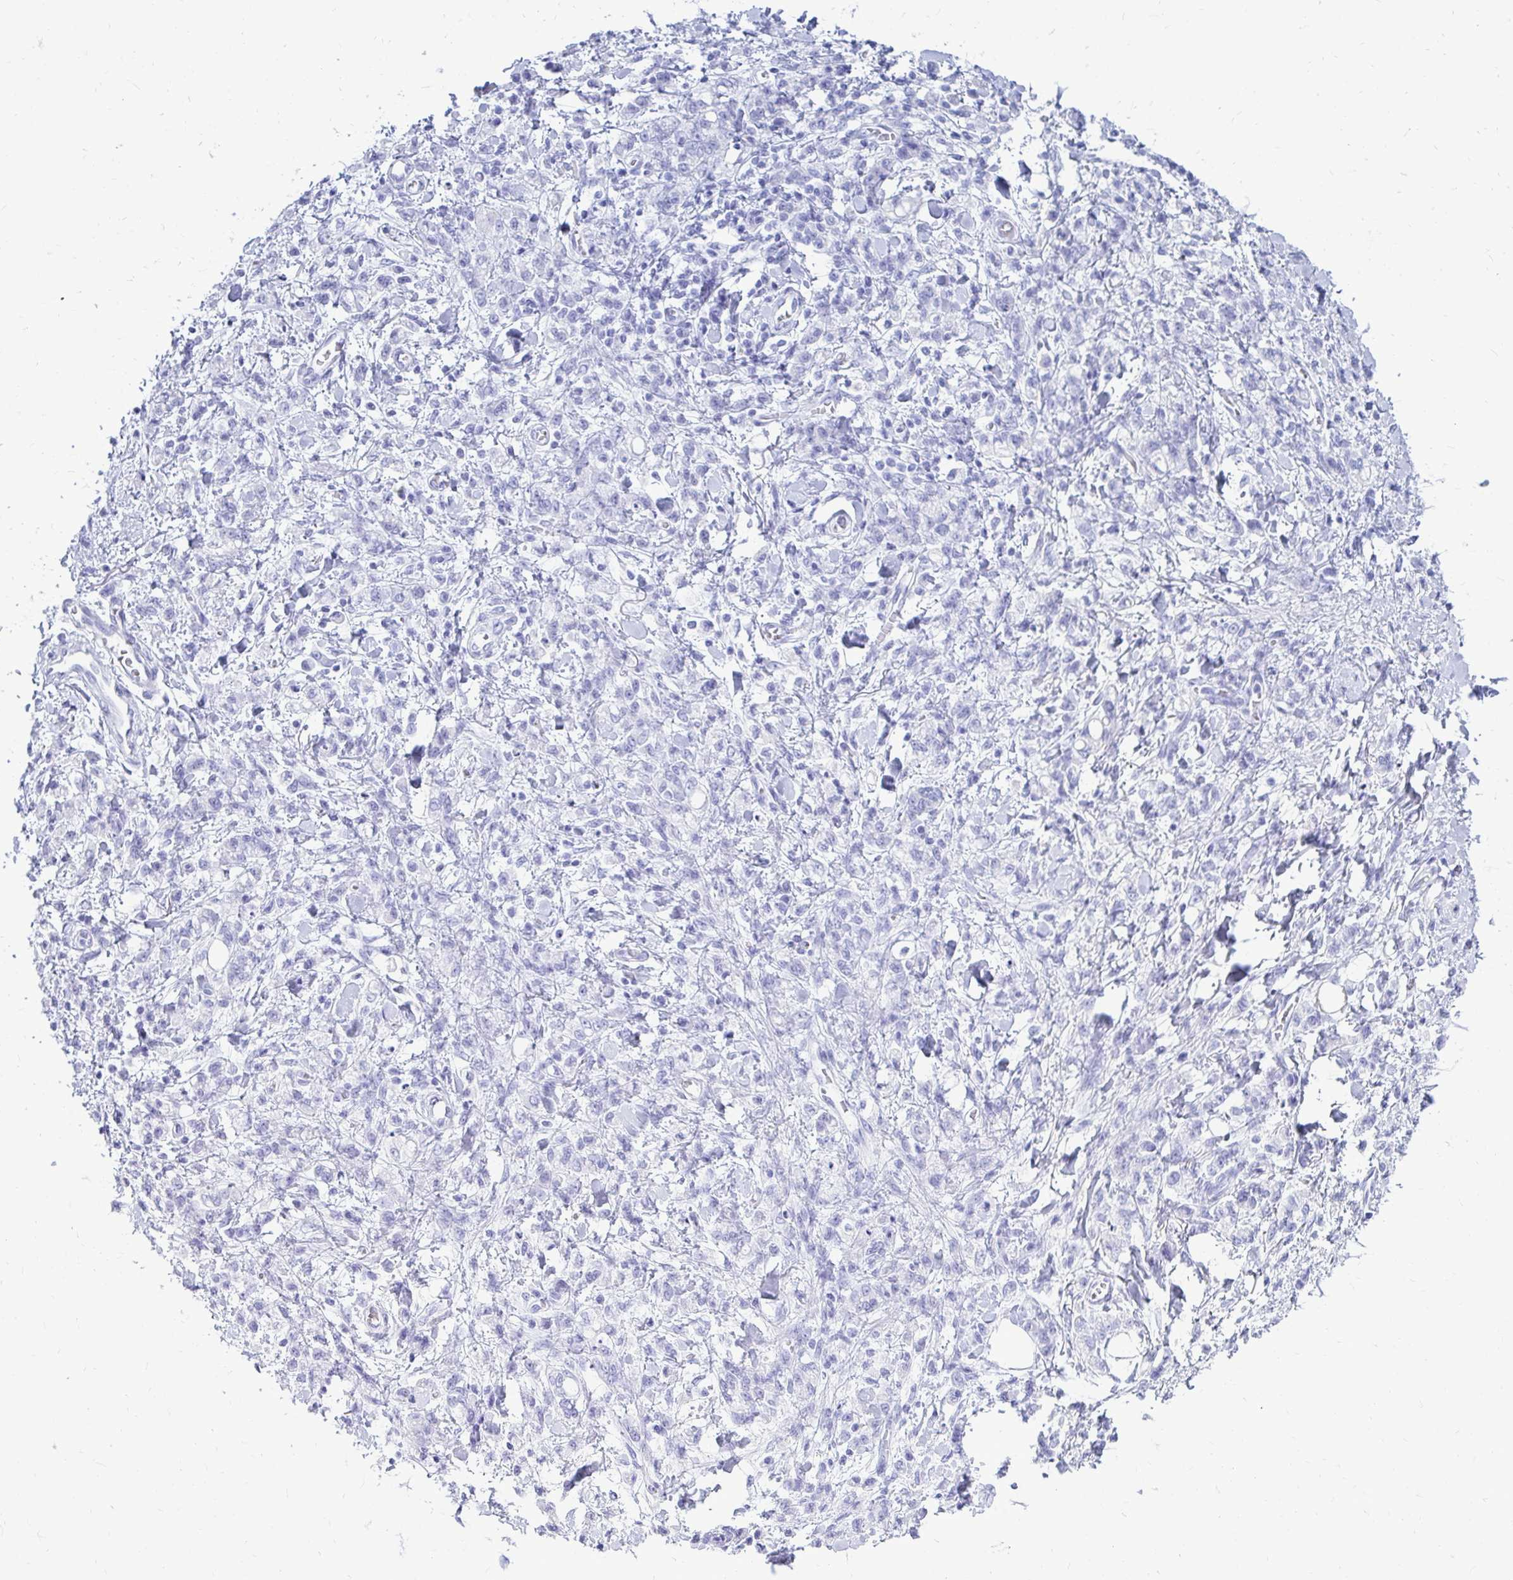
{"staining": {"intensity": "negative", "quantity": "none", "location": "none"}, "tissue": "stomach cancer", "cell_type": "Tumor cells", "image_type": "cancer", "snomed": [{"axis": "morphology", "description": "Adenocarcinoma, NOS"}, {"axis": "topography", "description": "Stomach"}], "caption": "Immunohistochemistry (IHC) of human stomach adenocarcinoma demonstrates no positivity in tumor cells.", "gene": "OR10R2", "patient": {"sex": "male", "age": 77}}